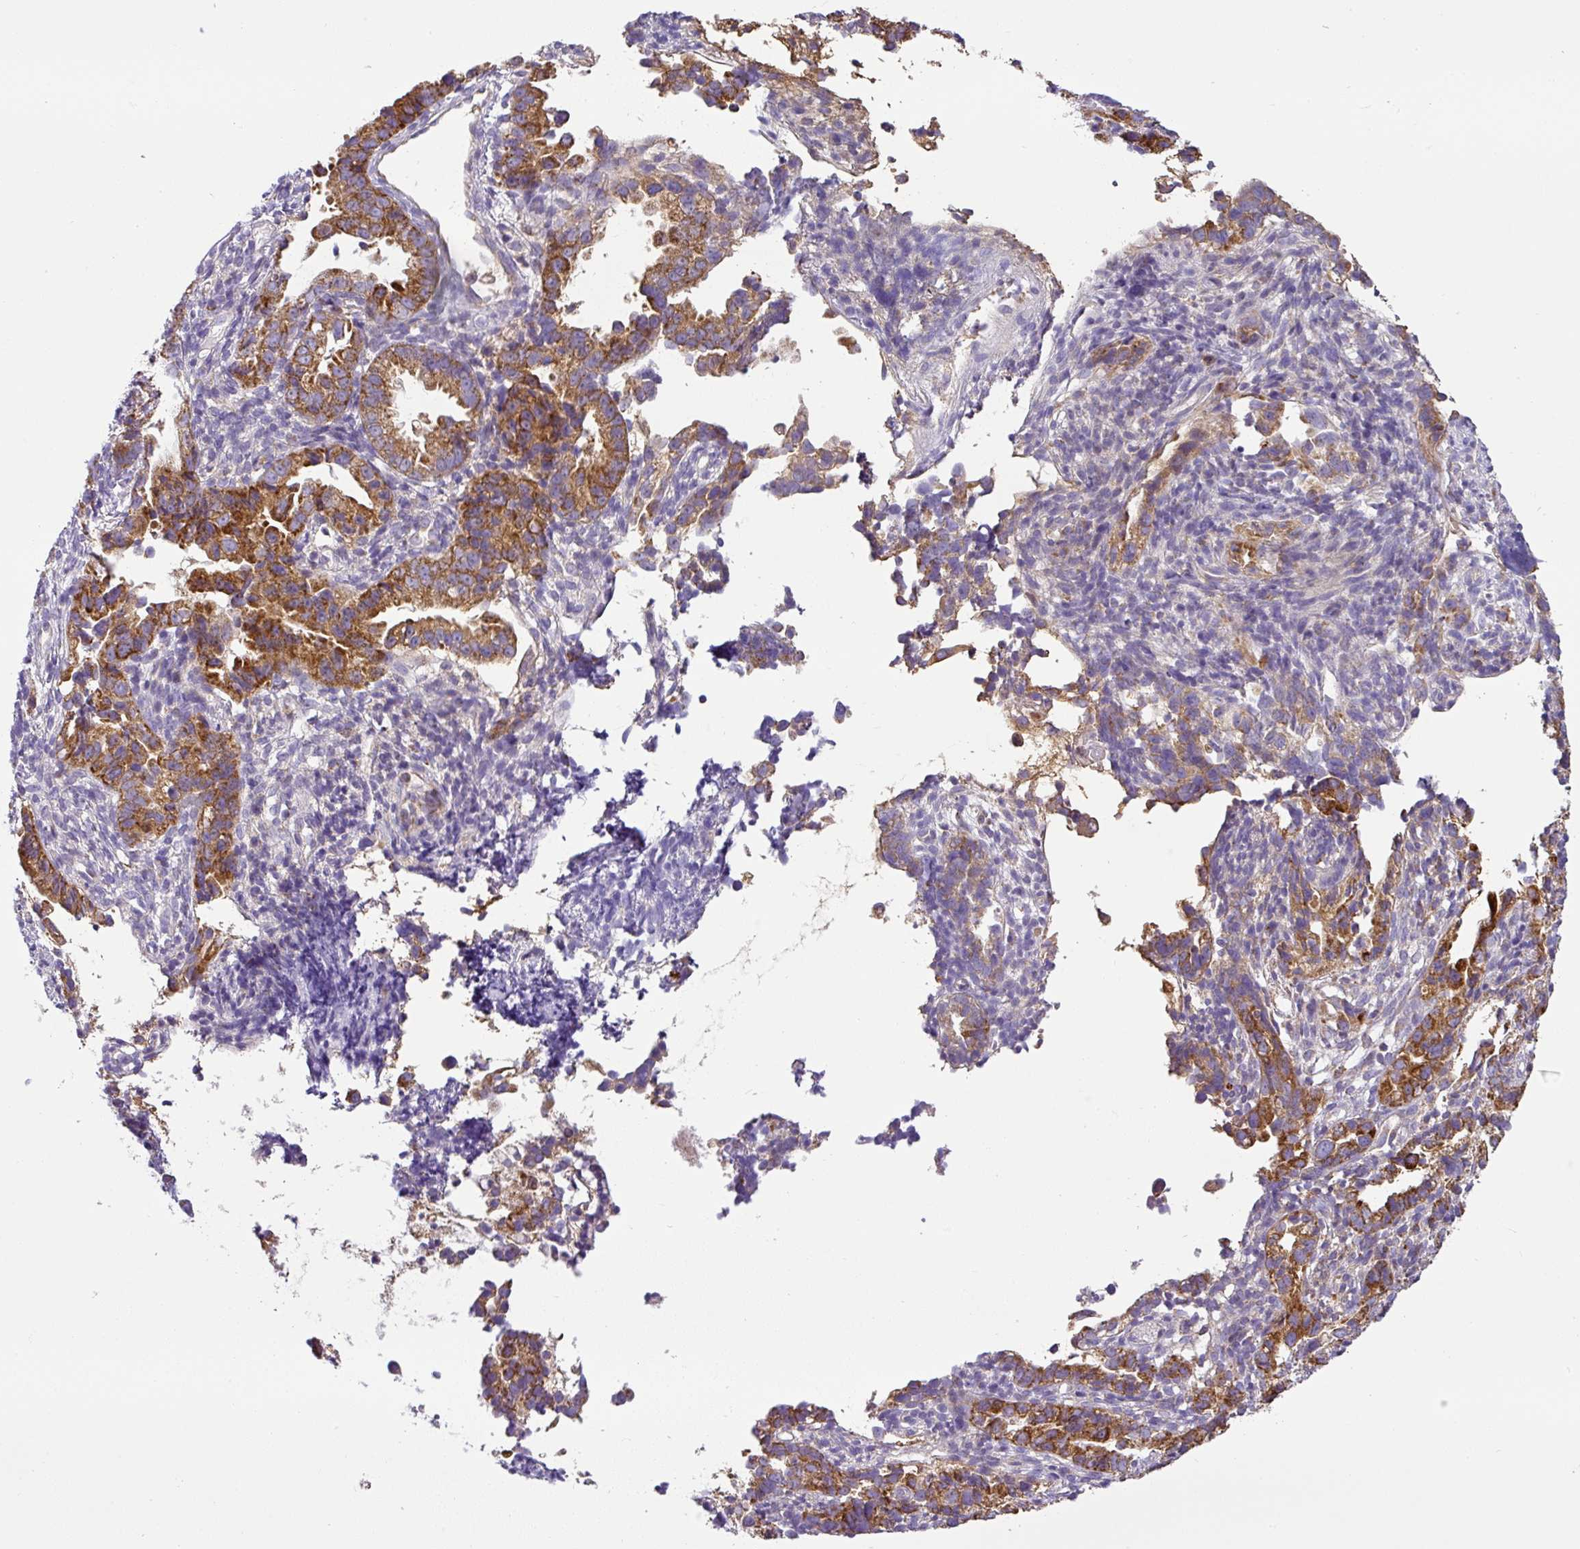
{"staining": {"intensity": "strong", "quantity": ">75%", "location": "cytoplasmic/membranous"}, "tissue": "endometrial cancer", "cell_type": "Tumor cells", "image_type": "cancer", "snomed": [{"axis": "morphology", "description": "Adenocarcinoma, NOS"}, {"axis": "topography", "description": "Endometrium"}], "caption": "Human adenocarcinoma (endometrial) stained with a protein marker displays strong staining in tumor cells.", "gene": "HMCN2", "patient": {"sex": "female", "age": 57}}